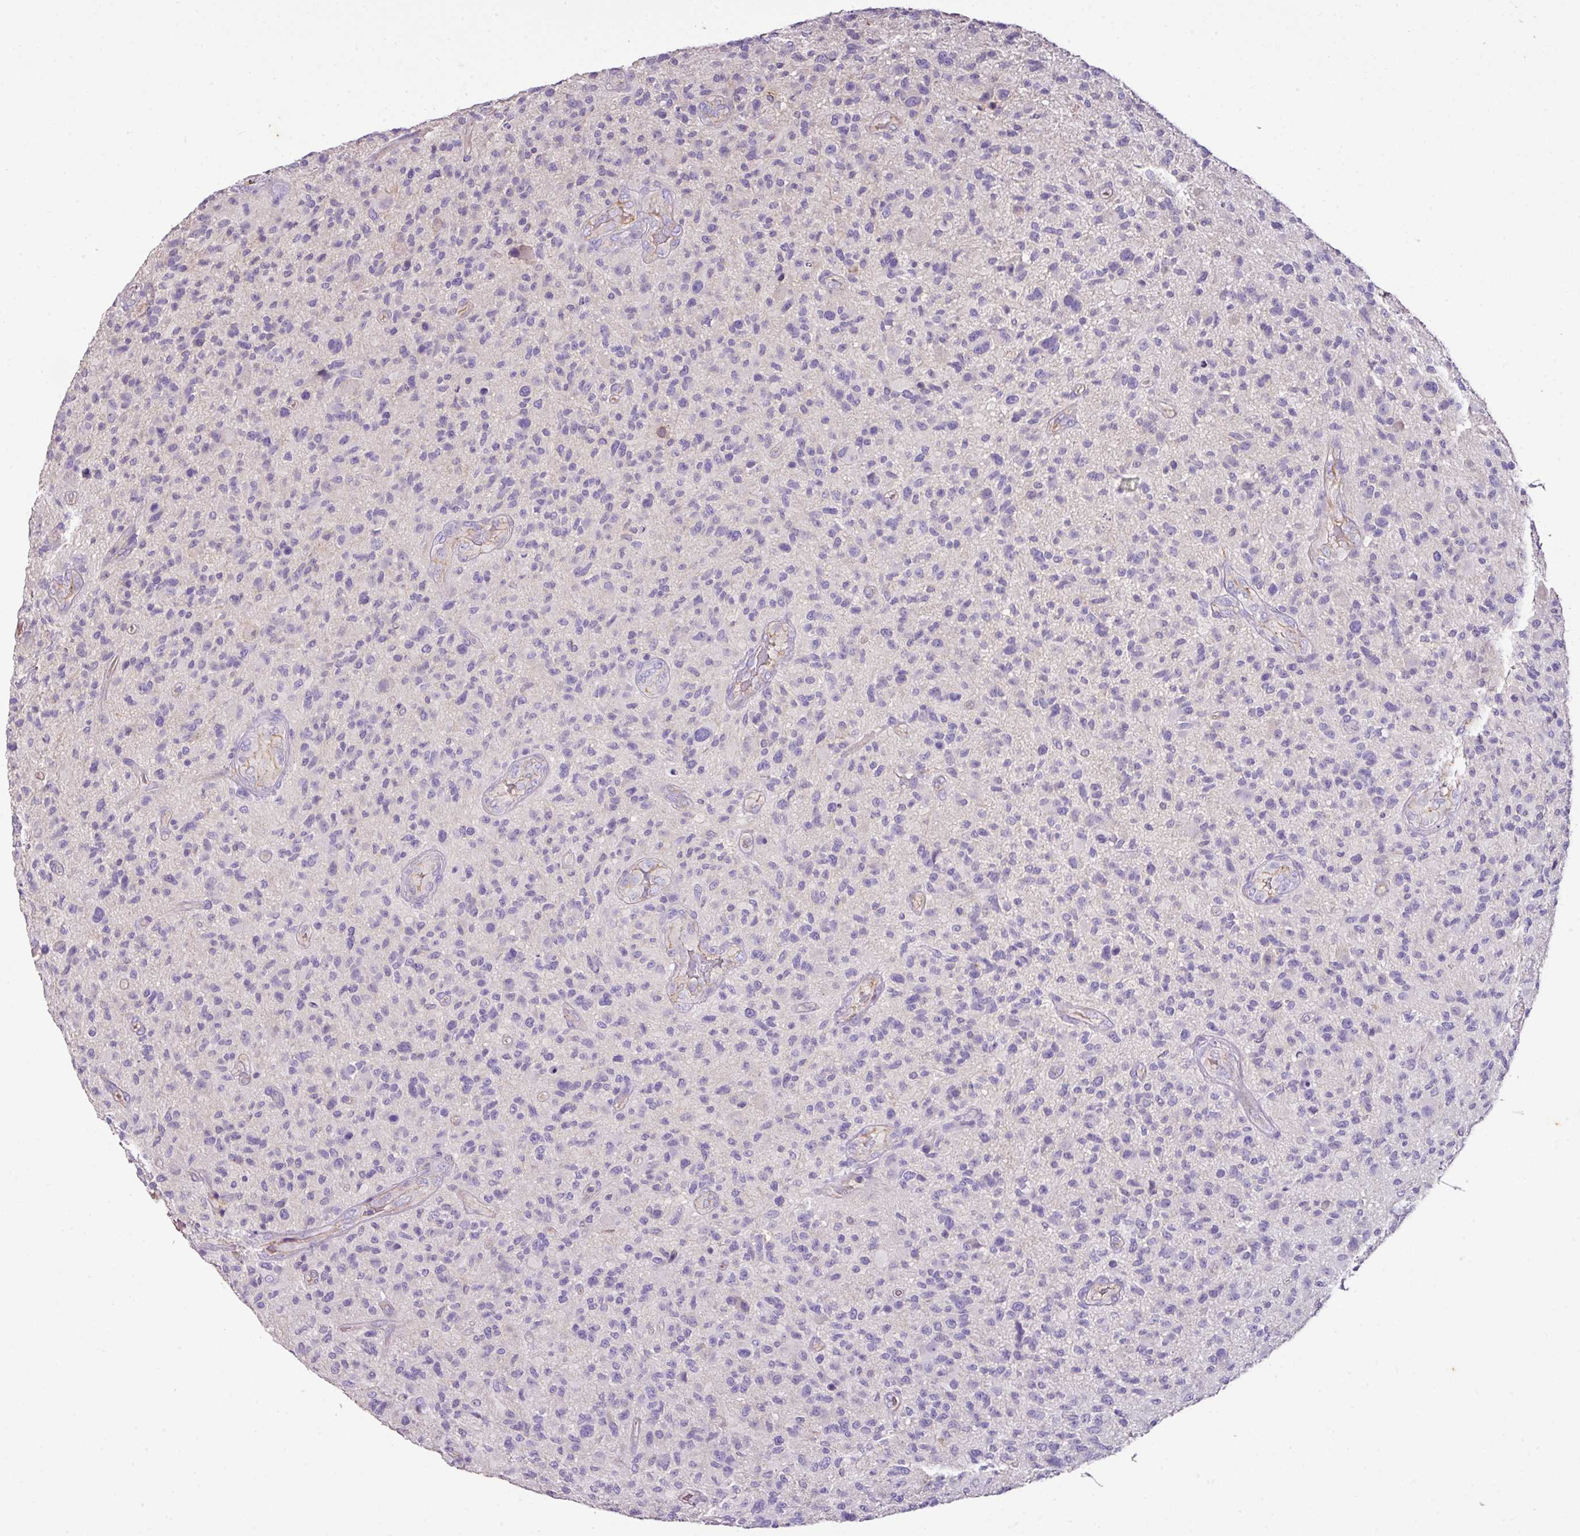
{"staining": {"intensity": "negative", "quantity": "none", "location": "none"}, "tissue": "glioma", "cell_type": "Tumor cells", "image_type": "cancer", "snomed": [{"axis": "morphology", "description": "Glioma, malignant, High grade"}, {"axis": "topography", "description": "Brain"}], "caption": "High power microscopy micrograph of an immunohistochemistry image of glioma, revealing no significant positivity in tumor cells.", "gene": "AGR3", "patient": {"sex": "male", "age": 47}}